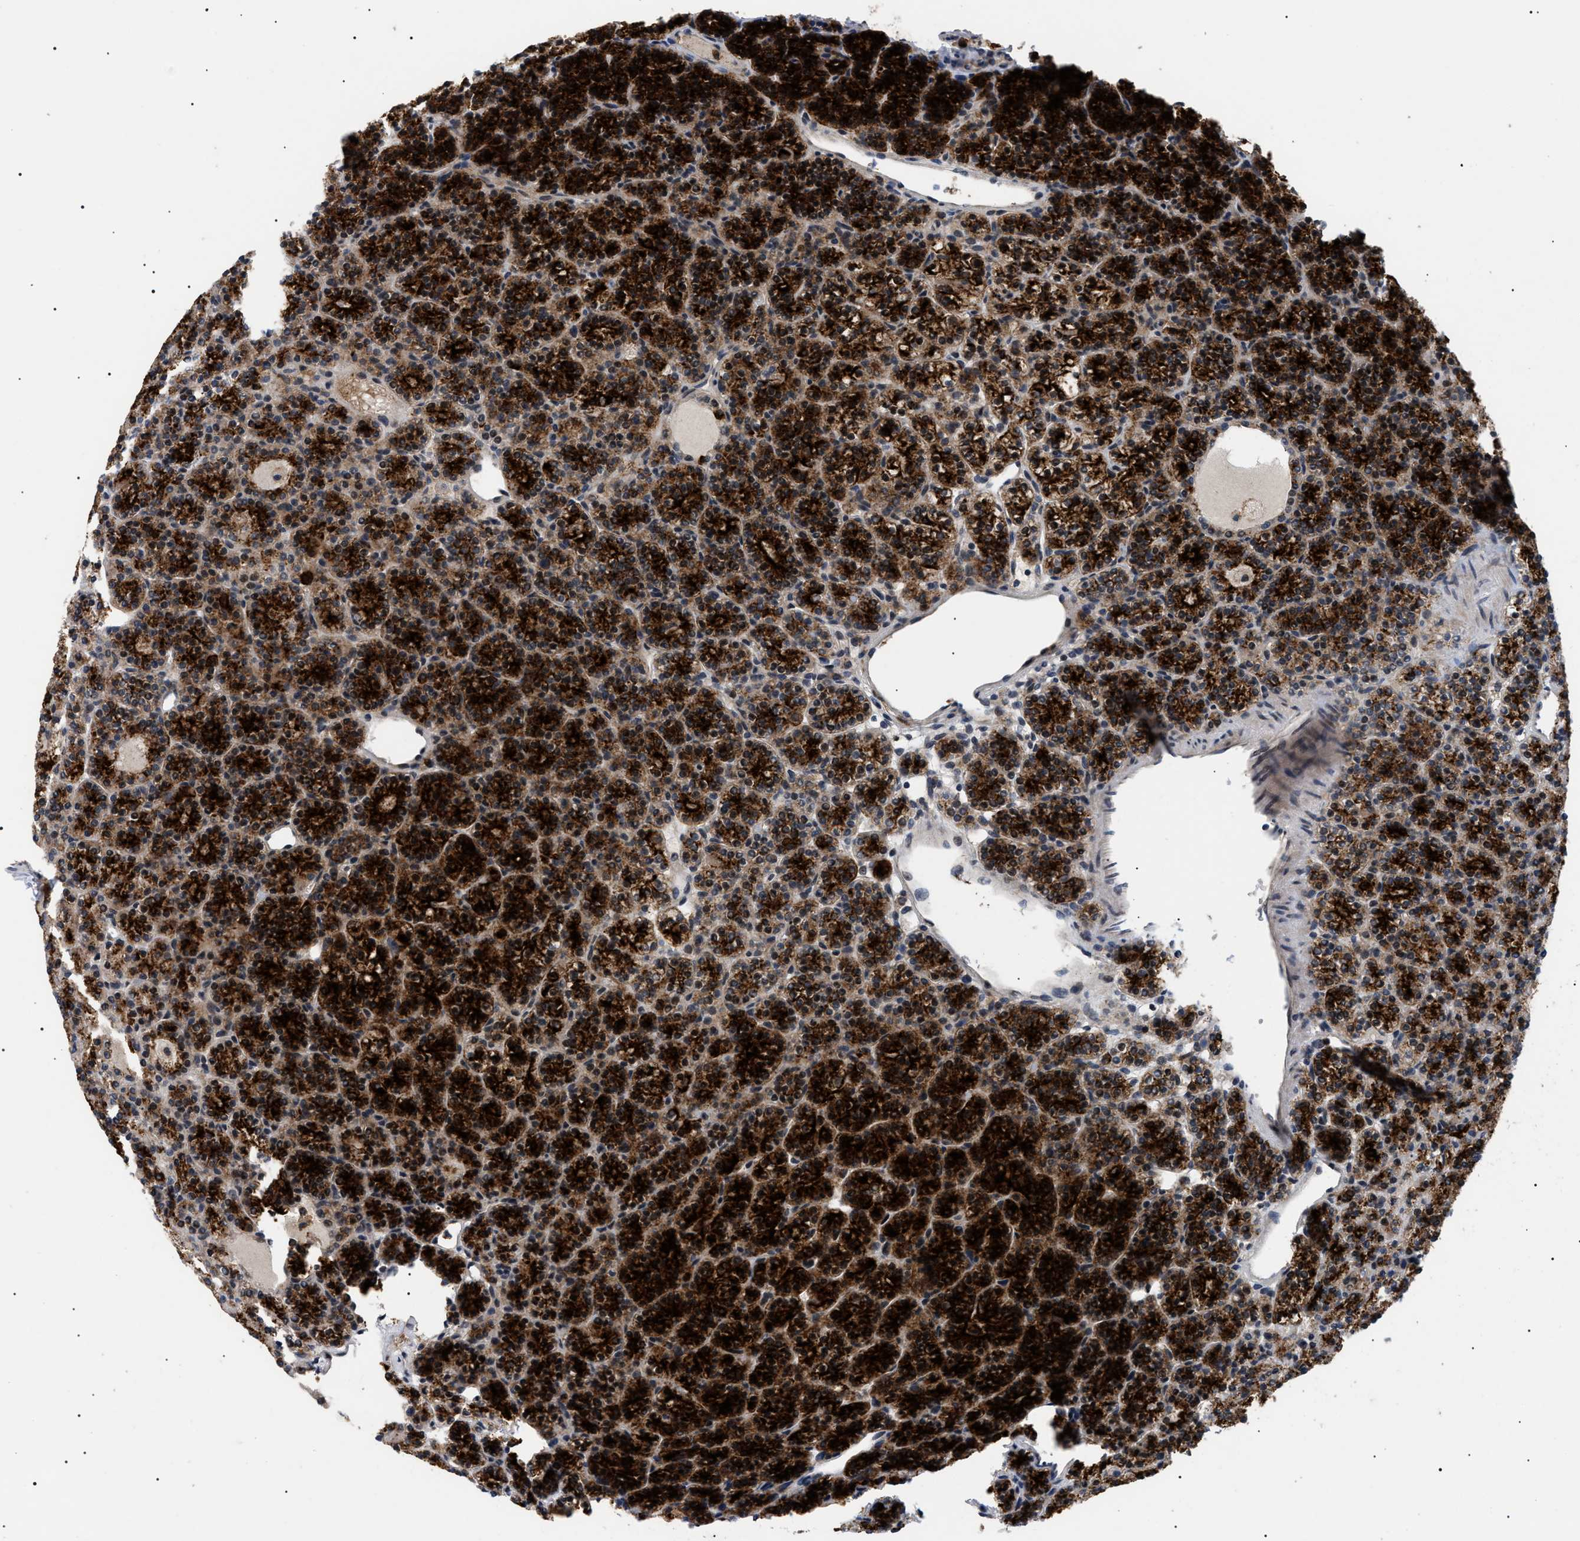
{"staining": {"intensity": "strong", "quantity": ">75%", "location": "cytoplasmic/membranous"}, "tissue": "parathyroid gland", "cell_type": "Glandular cells", "image_type": "normal", "snomed": [{"axis": "morphology", "description": "Normal tissue, NOS"}, {"axis": "morphology", "description": "Adenoma, NOS"}, {"axis": "topography", "description": "Parathyroid gland"}], "caption": "This micrograph shows immunohistochemistry staining of unremarkable parathyroid gland, with high strong cytoplasmic/membranous staining in about >75% of glandular cells.", "gene": "CD300A", "patient": {"sex": "female", "age": 64}}